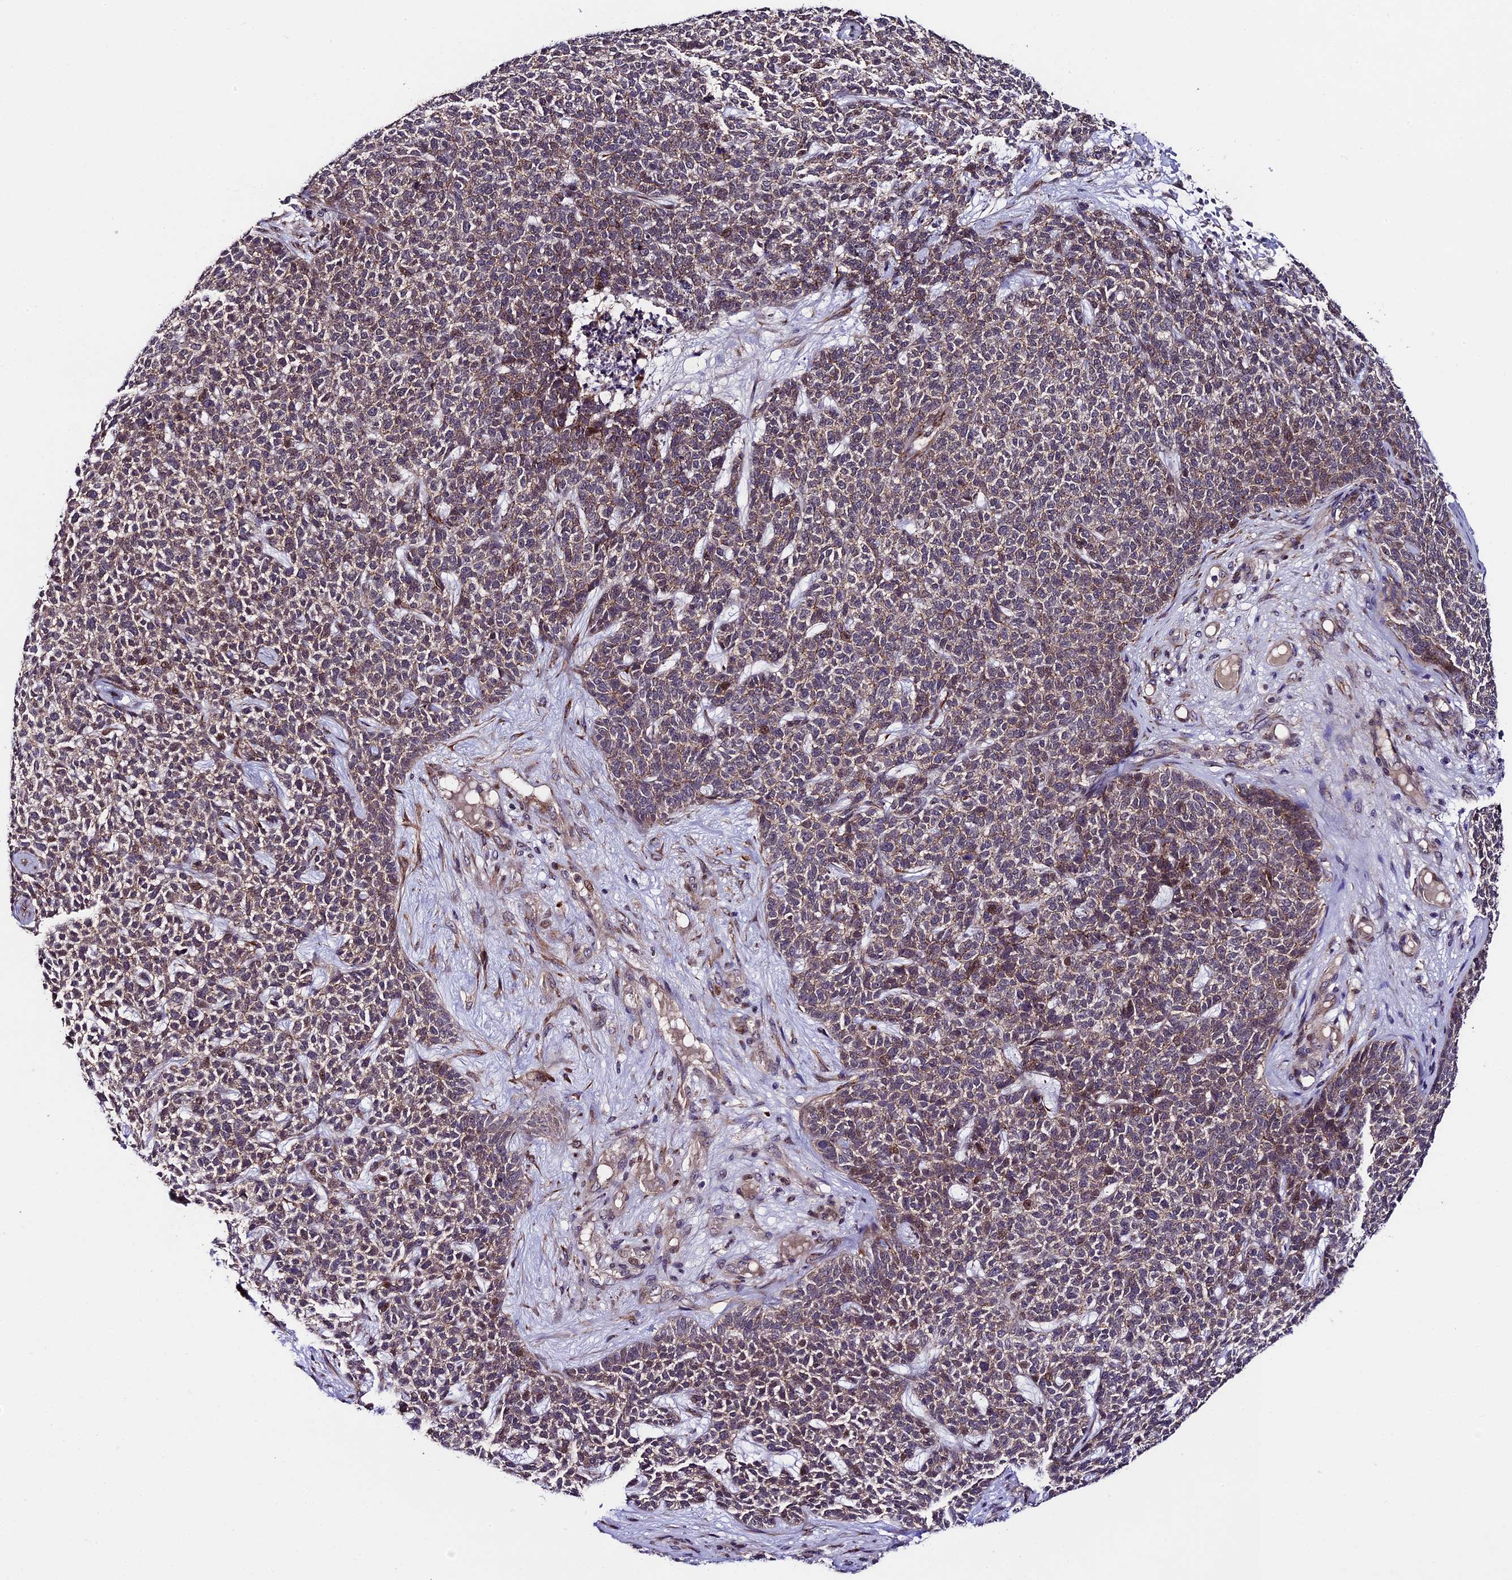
{"staining": {"intensity": "weak", "quantity": ">75%", "location": "cytoplasmic/membranous"}, "tissue": "skin cancer", "cell_type": "Tumor cells", "image_type": "cancer", "snomed": [{"axis": "morphology", "description": "Basal cell carcinoma"}, {"axis": "topography", "description": "Skin"}], "caption": "Basal cell carcinoma (skin) stained with a protein marker shows weak staining in tumor cells.", "gene": "SIPA1L3", "patient": {"sex": "female", "age": 84}}